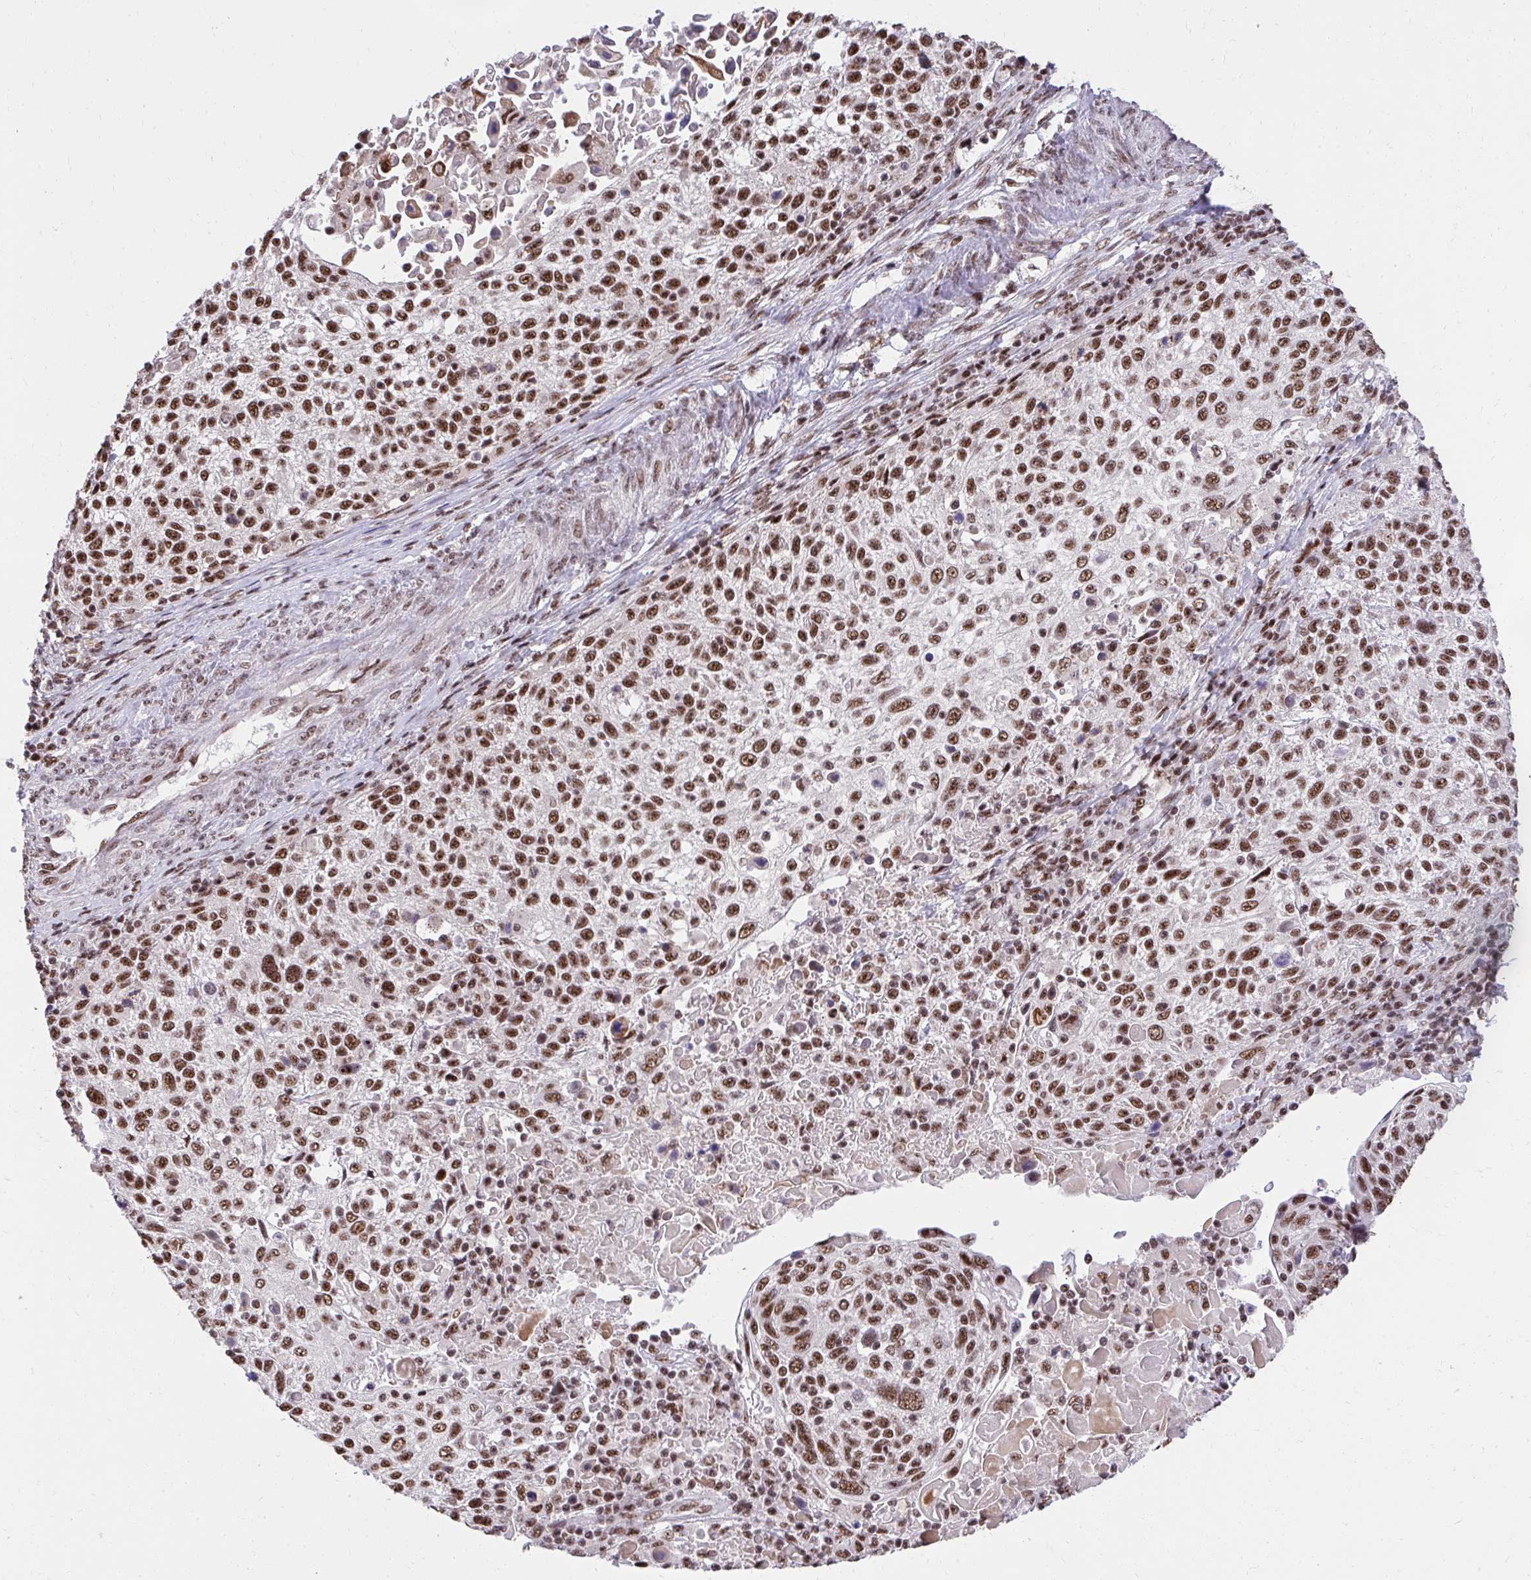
{"staining": {"intensity": "strong", "quantity": ">75%", "location": "nuclear"}, "tissue": "cervical cancer", "cell_type": "Tumor cells", "image_type": "cancer", "snomed": [{"axis": "morphology", "description": "Squamous cell carcinoma, NOS"}, {"axis": "topography", "description": "Cervix"}], "caption": "Protein staining of cervical cancer tissue reveals strong nuclear expression in approximately >75% of tumor cells.", "gene": "SYNE4", "patient": {"sex": "female", "age": 61}}